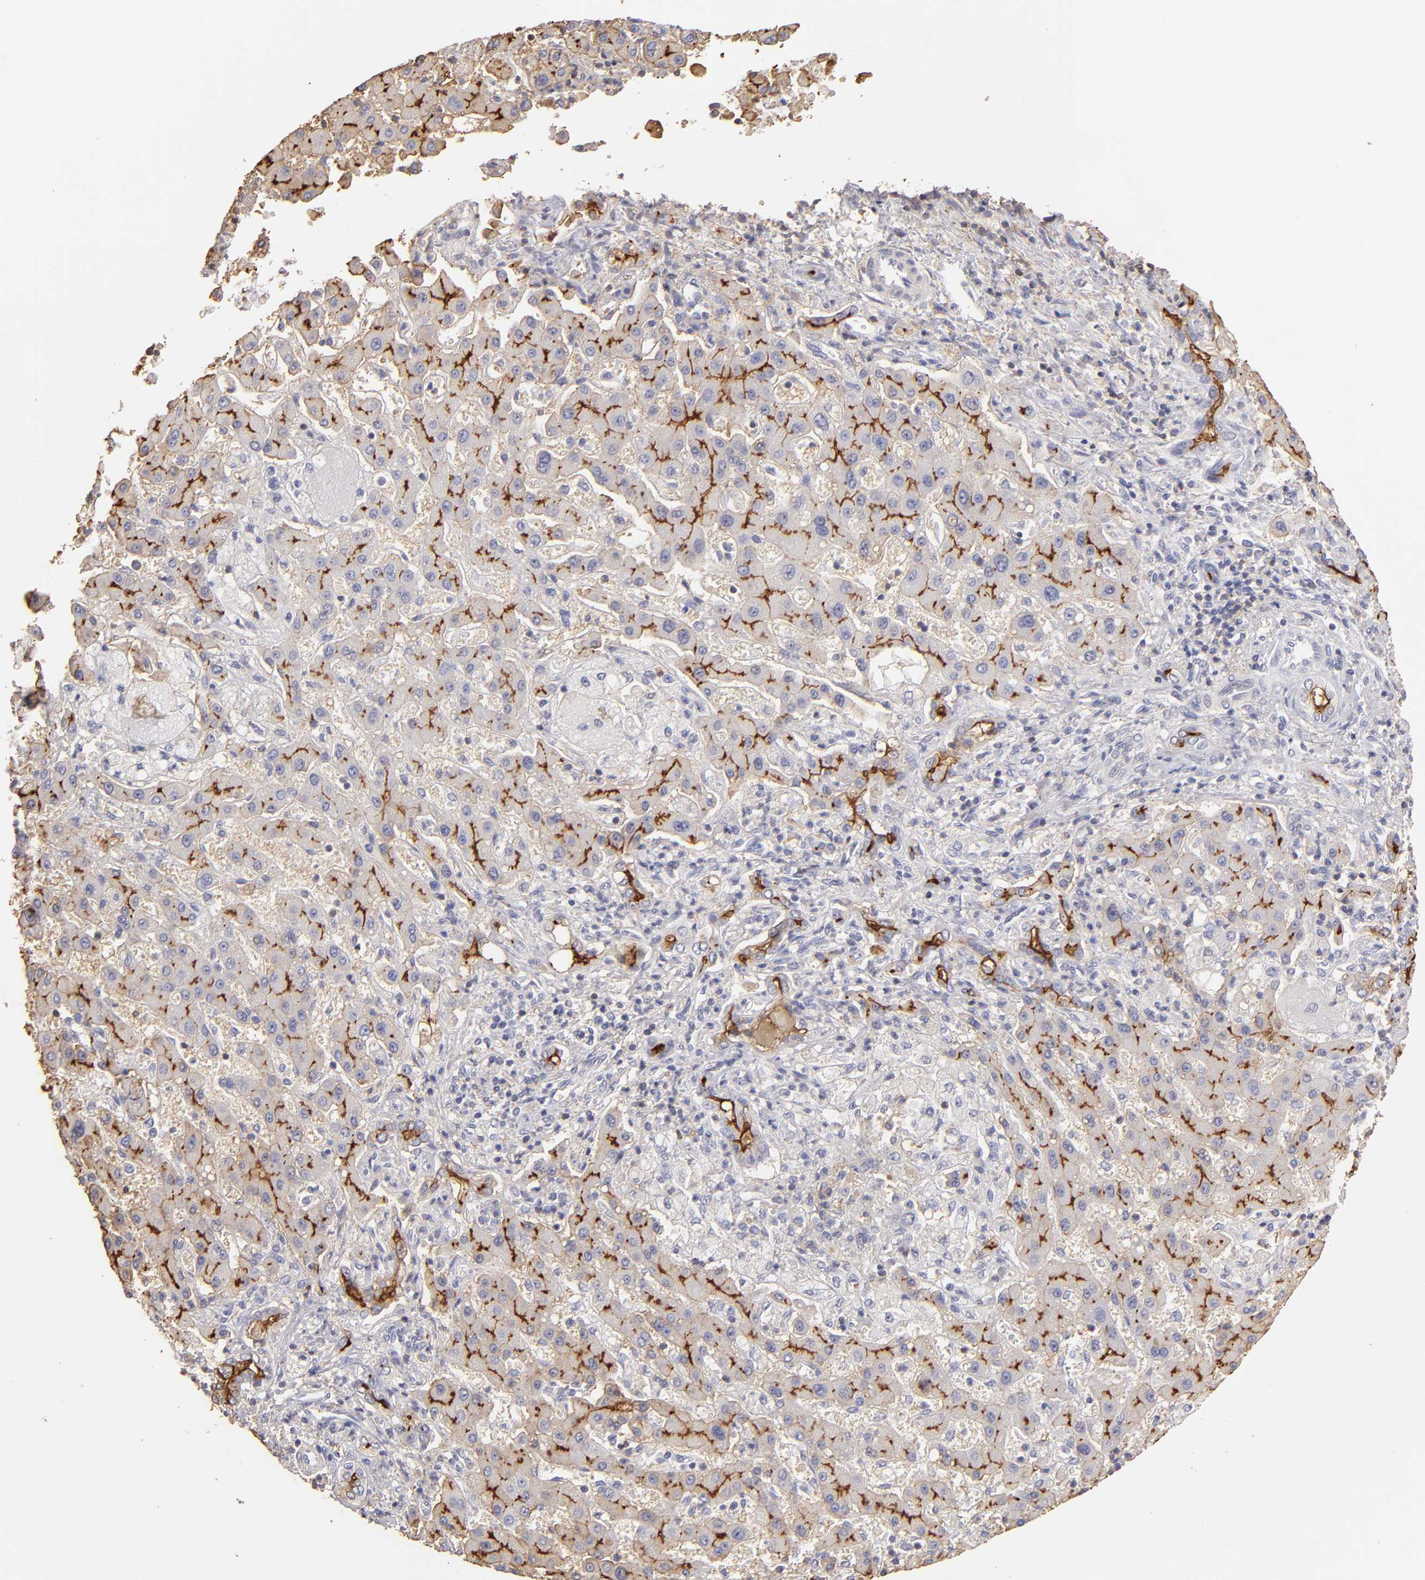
{"staining": {"intensity": "moderate", "quantity": ">75%", "location": "cytoplasmic/membranous"}, "tissue": "liver cancer", "cell_type": "Tumor cells", "image_type": "cancer", "snomed": [{"axis": "morphology", "description": "Cholangiocarcinoma"}, {"axis": "topography", "description": "Liver"}], "caption": "Immunohistochemical staining of liver cancer (cholangiocarcinoma) demonstrates medium levels of moderate cytoplasmic/membranous staining in about >75% of tumor cells.", "gene": "ABCB1", "patient": {"sex": "male", "age": 50}}